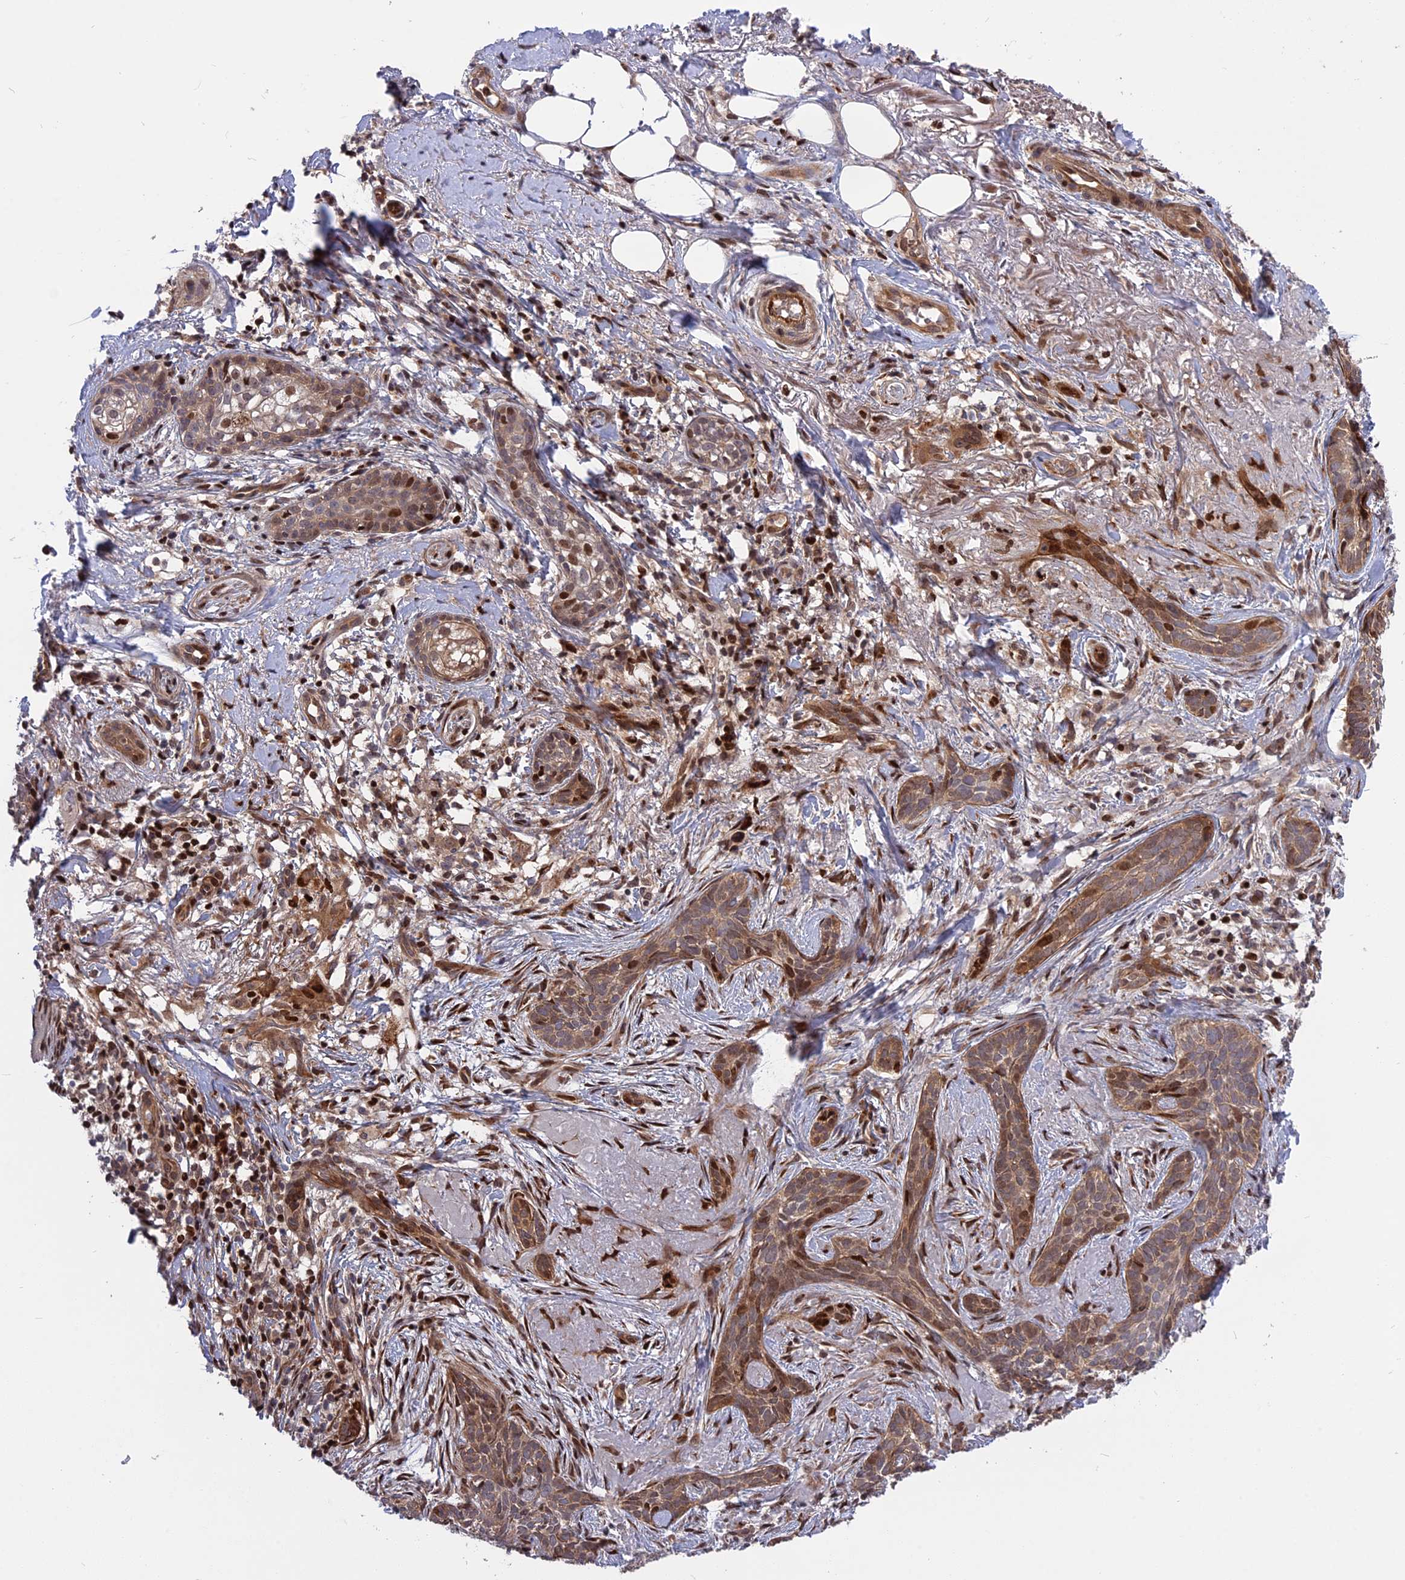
{"staining": {"intensity": "moderate", "quantity": ">75%", "location": "cytoplasmic/membranous"}, "tissue": "skin cancer", "cell_type": "Tumor cells", "image_type": "cancer", "snomed": [{"axis": "morphology", "description": "Basal cell carcinoma"}, {"axis": "topography", "description": "Skin"}], "caption": "IHC (DAB) staining of human skin basal cell carcinoma displays moderate cytoplasmic/membranous protein positivity in approximately >75% of tumor cells.", "gene": "DDX60L", "patient": {"sex": "female", "age": 76}}